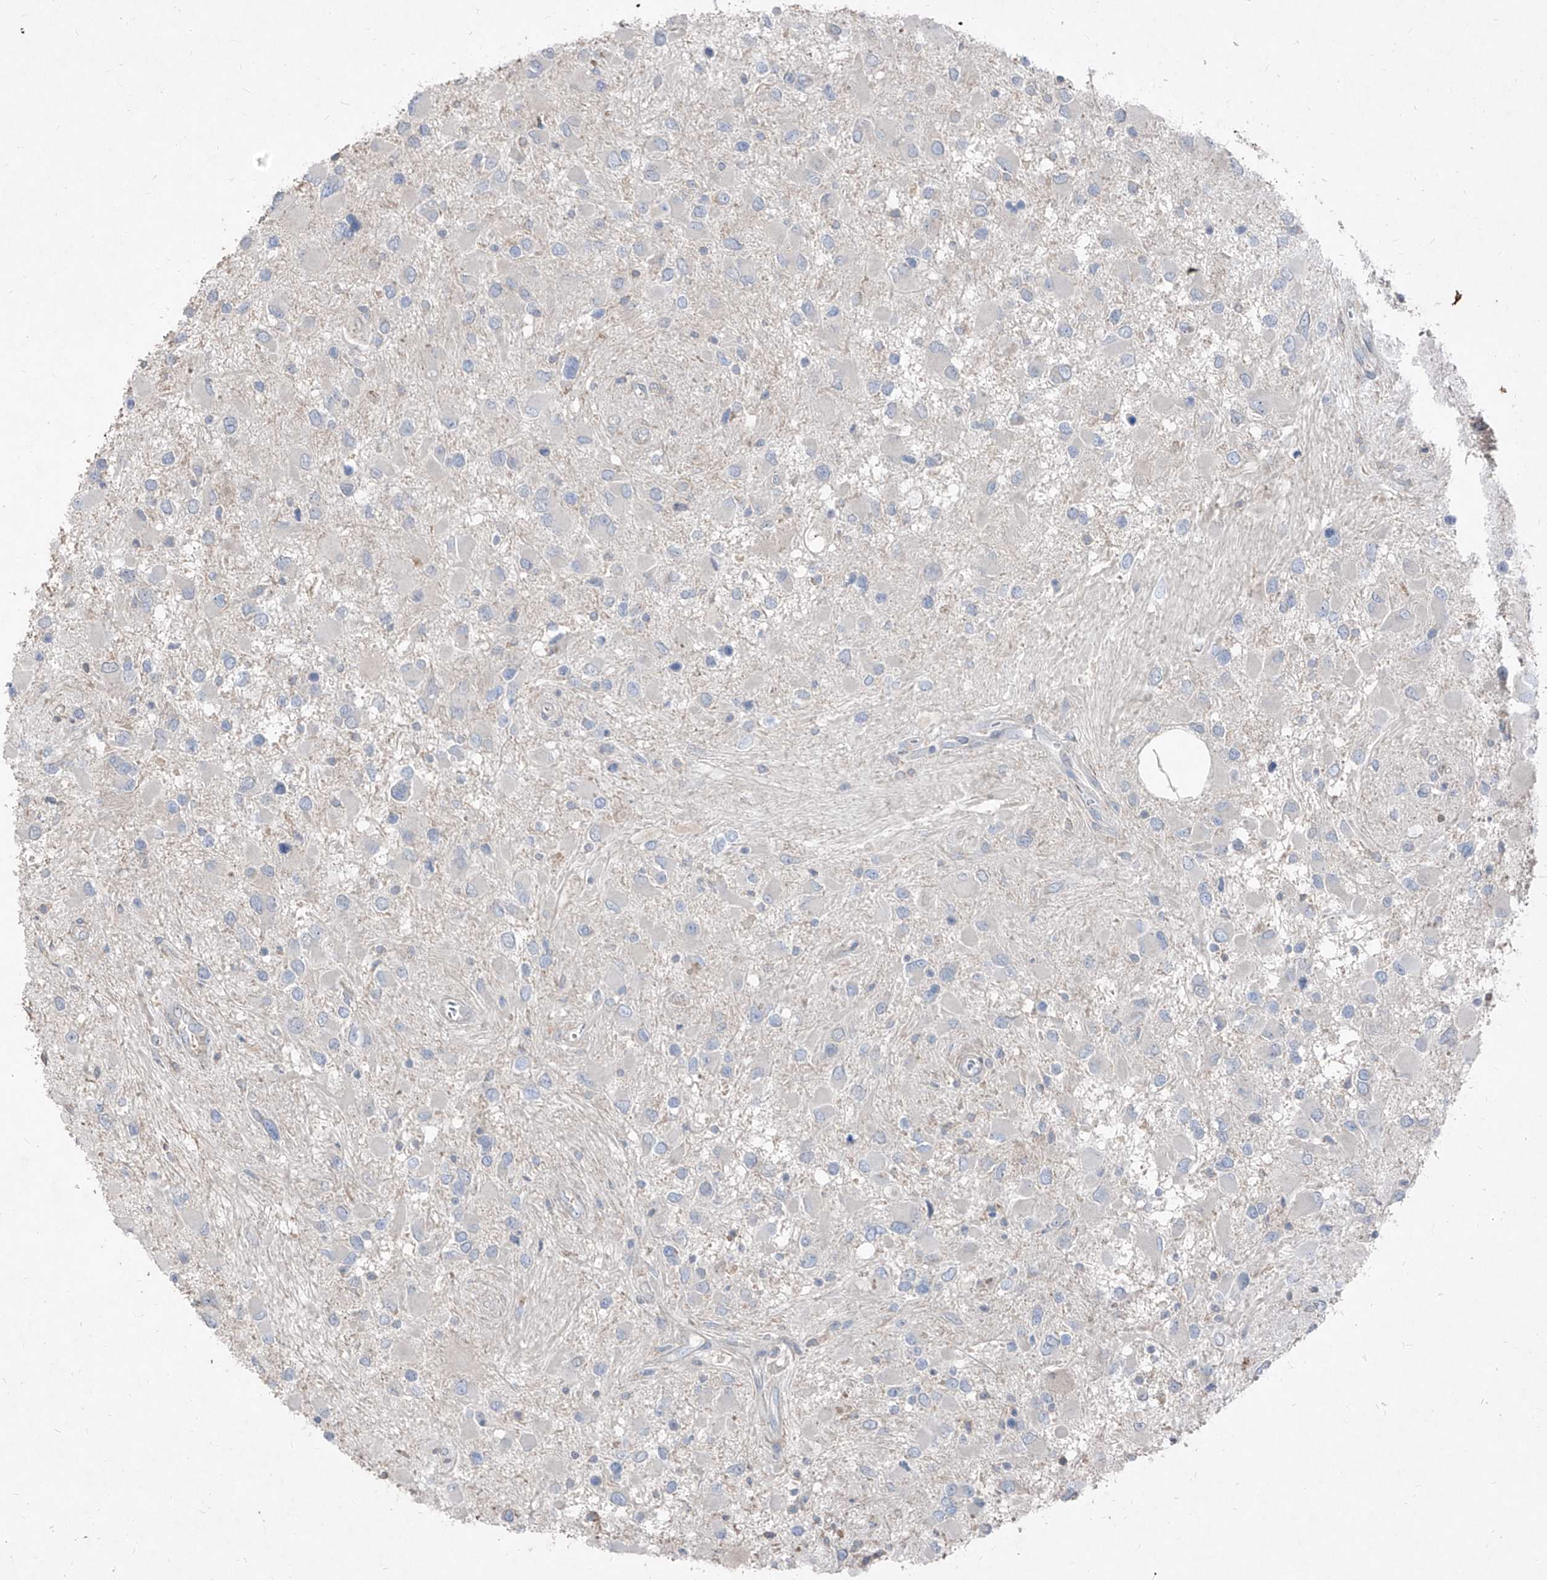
{"staining": {"intensity": "negative", "quantity": "none", "location": "none"}, "tissue": "glioma", "cell_type": "Tumor cells", "image_type": "cancer", "snomed": [{"axis": "morphology", "description": "Glioma, malignant, High grade"}, {"axis": "topography", "description": "Brain"}], "caption": "Glioma stained for a protein using immunohistochemistry displays no positivity tumor cells.", "gene": "UFD1", "patient": {"sex": "male", "age": 53}}